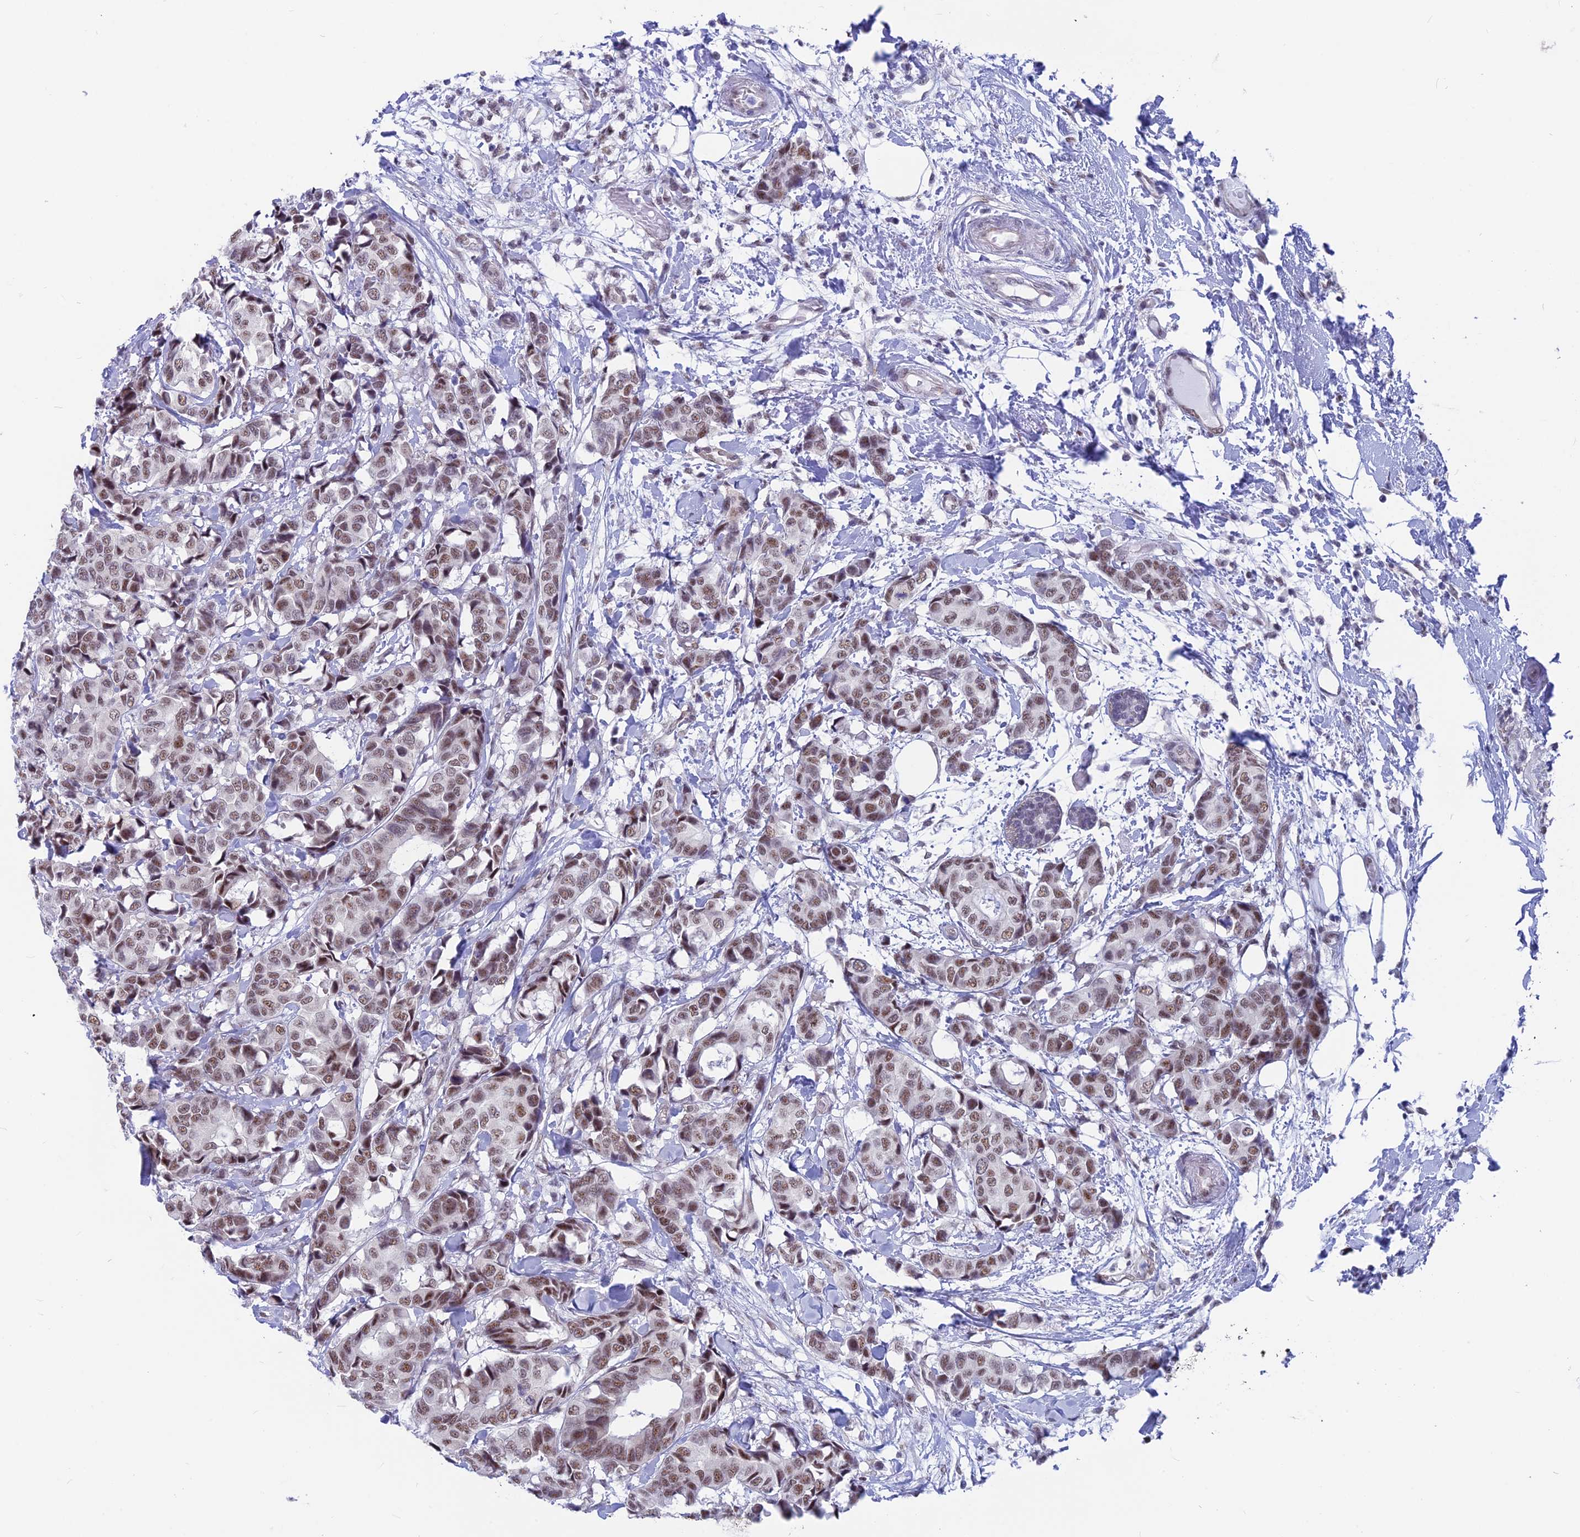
{"staining": {"intensity": "moderate", "quantity": ">75%", "location": "nuclear"}, "tissue": "breast cancer", "cell_type": "Tumor cells", "image_type": "cancer", "snomed": [{"axis": "morphology", "description": "Normal tissue, NOS"}, {"axis": "morphology", "description": "Duct carcinoma"}, {"axis": "topography", "description": "Breast"}], "caption": "Protein expression analysis of human breast intraductal carcinoma reveals moderate nuclear staining in approximately >75% of tumor cells.", "gene": "SRSF5", "patient": {"sex": "female", "age": 87}}